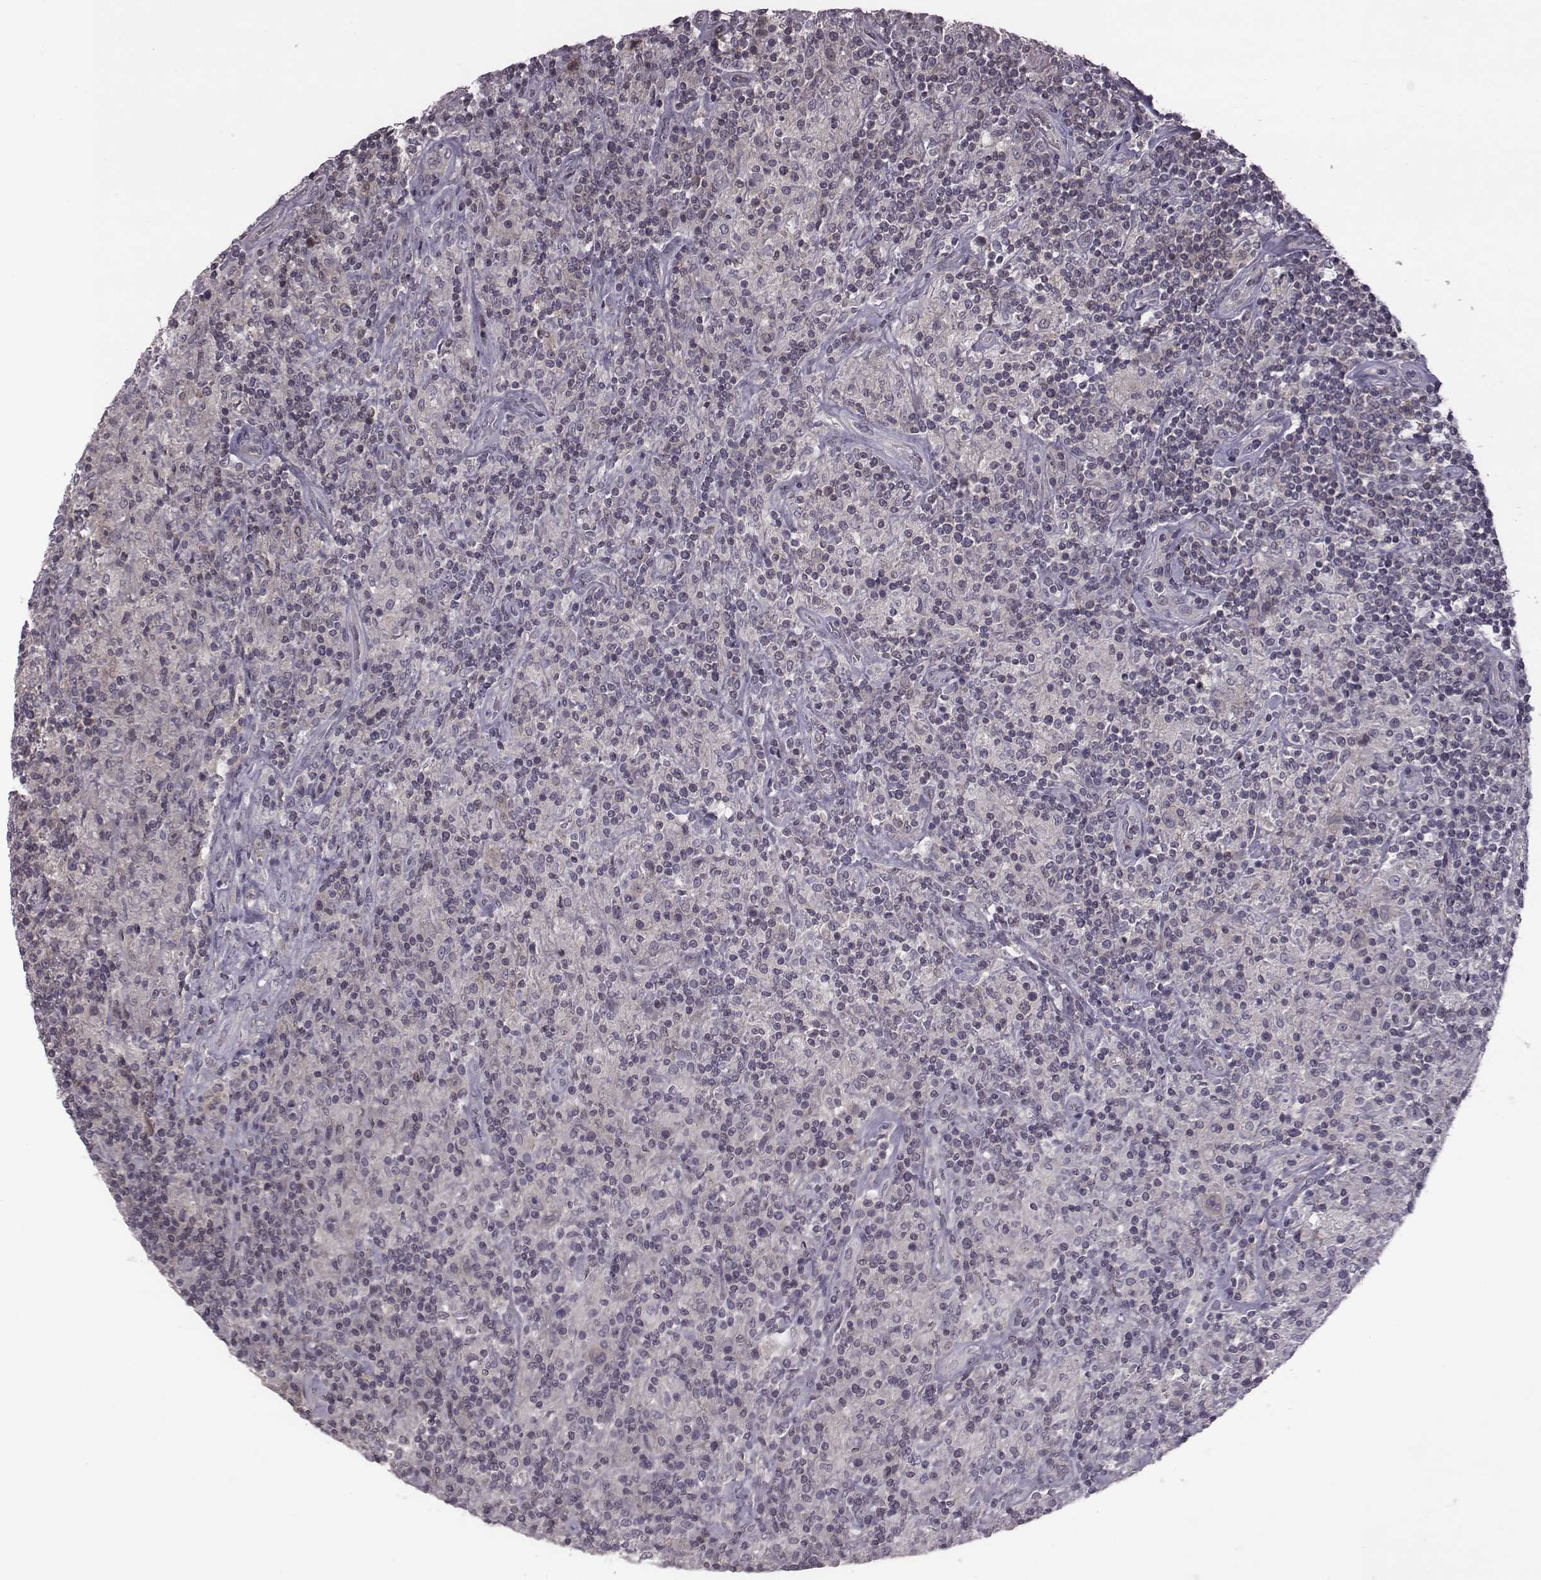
{"staining": {"intensity": "negative", "quantity": "none", "location": "none"}, "tissue": "lymphoma", "cell_type": "Tumor cells", "image_type": "cancer", "snomed": [{"axis": "morphology", "description": "Hodgkin's disease, NOS"}, {"axis": "topography", "description": "Lymph node"}], "caption": "Tumor cells are negative for protein expression in human Hodgkin's disease. The staining is performed using DAB (3,3'-diaminobenzidine) brown chromogen with nuclei counter-stained in using hematoxylin.", "gene": "BICDL1", "patient": {"sex": "male", "age": 70}}